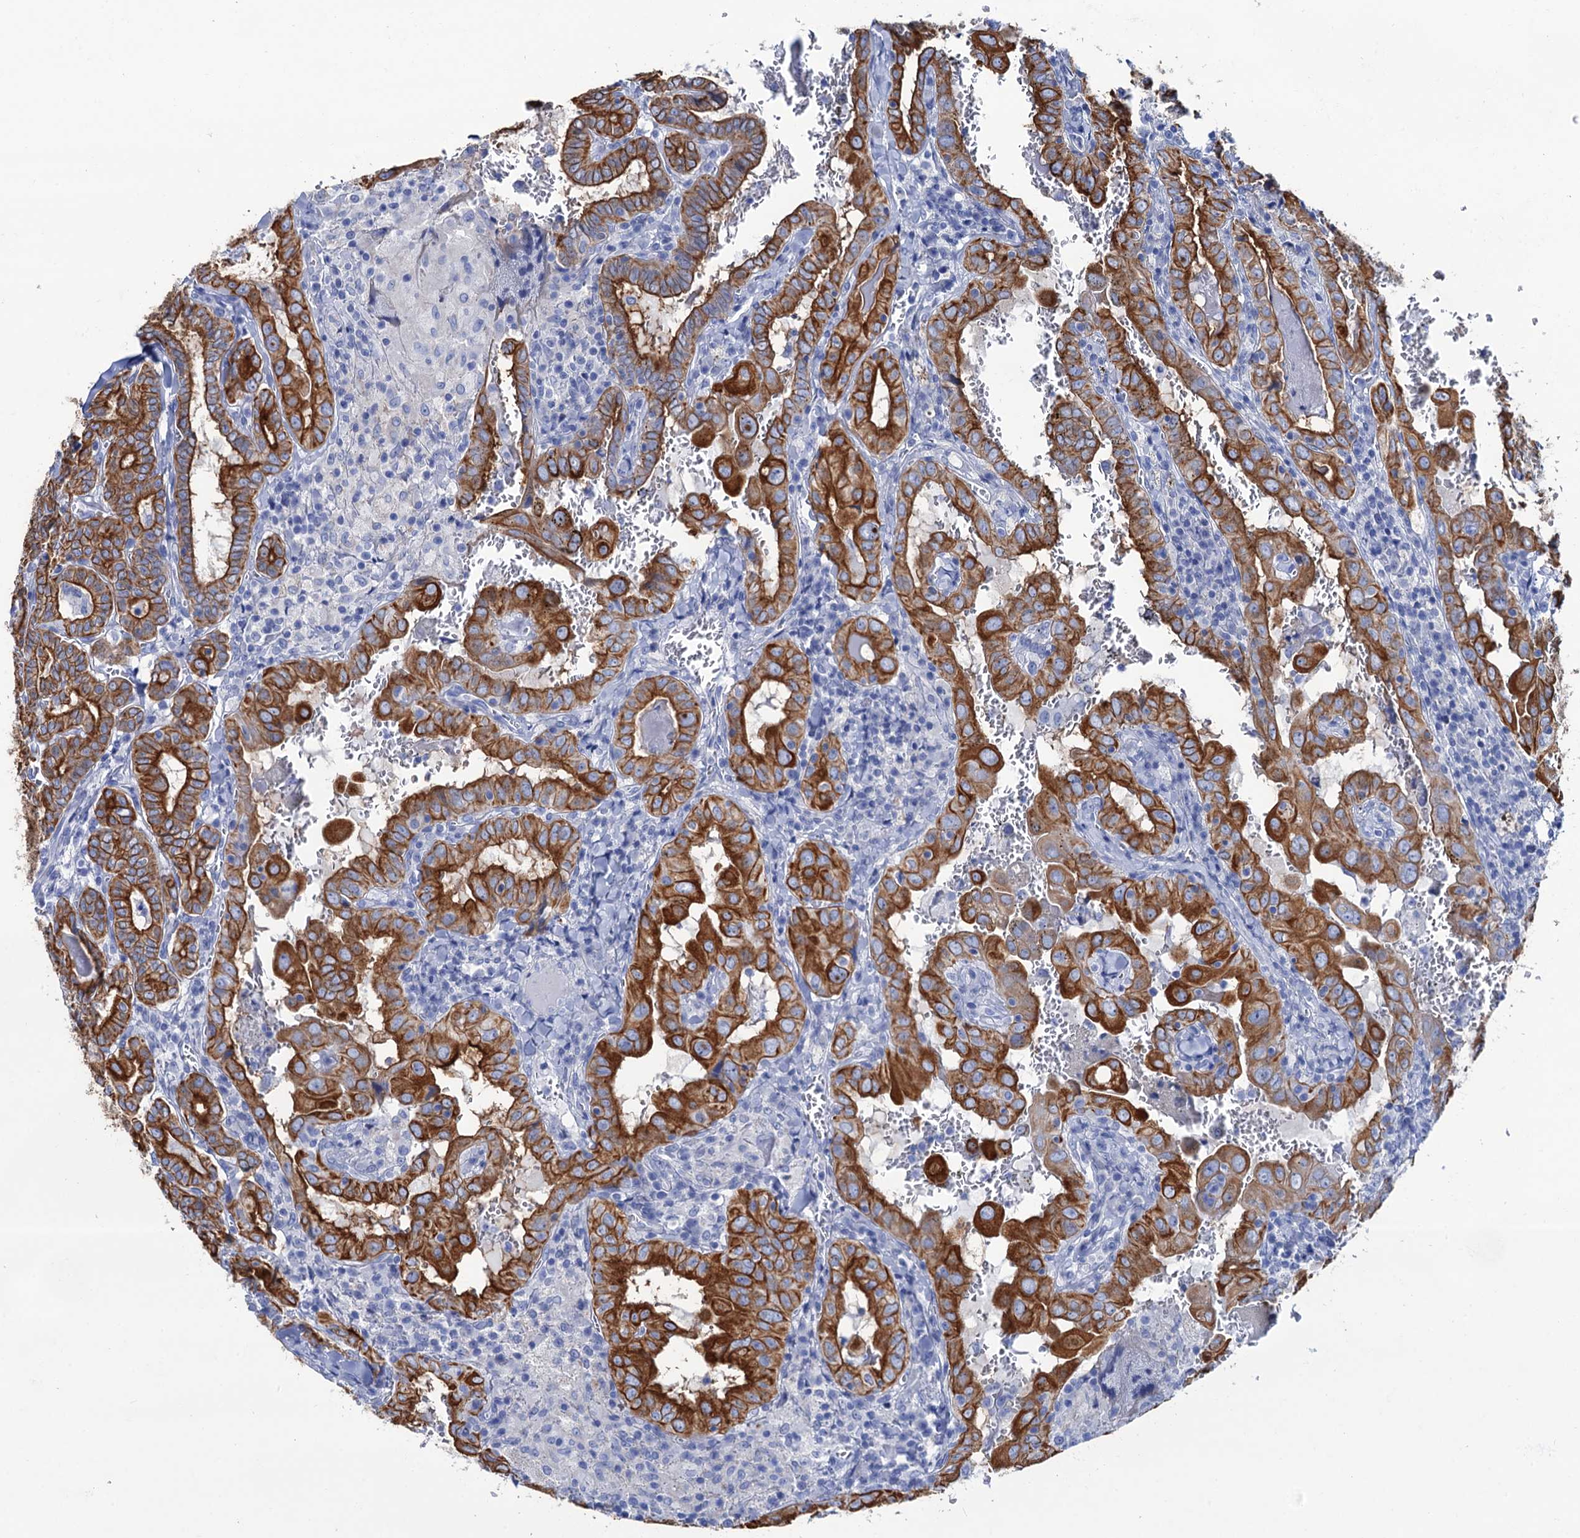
{"staining": {"intensity": "strong", "quantity": ">75%", "location": "cytoplasmic/membranous"}, "tissue": "thyroid cancer", "cell_type": "Tumor cells", "image_type": "cancer", "snomed": [{"axis": "morphology", "description": "Papillary adenocarcinoma, NOS"}, {"axis": "topography", "description": "Thyroid gland"}], "caption": "Thyroid cancer (papillary adenocarcinoma) stained for a protein (brown) exhibits strong cytoplasmic/membranous positive staining in about >75% of tumor cells.", "gene": "RAB3IP", "patient": {"sex": "female", "age": 72}}